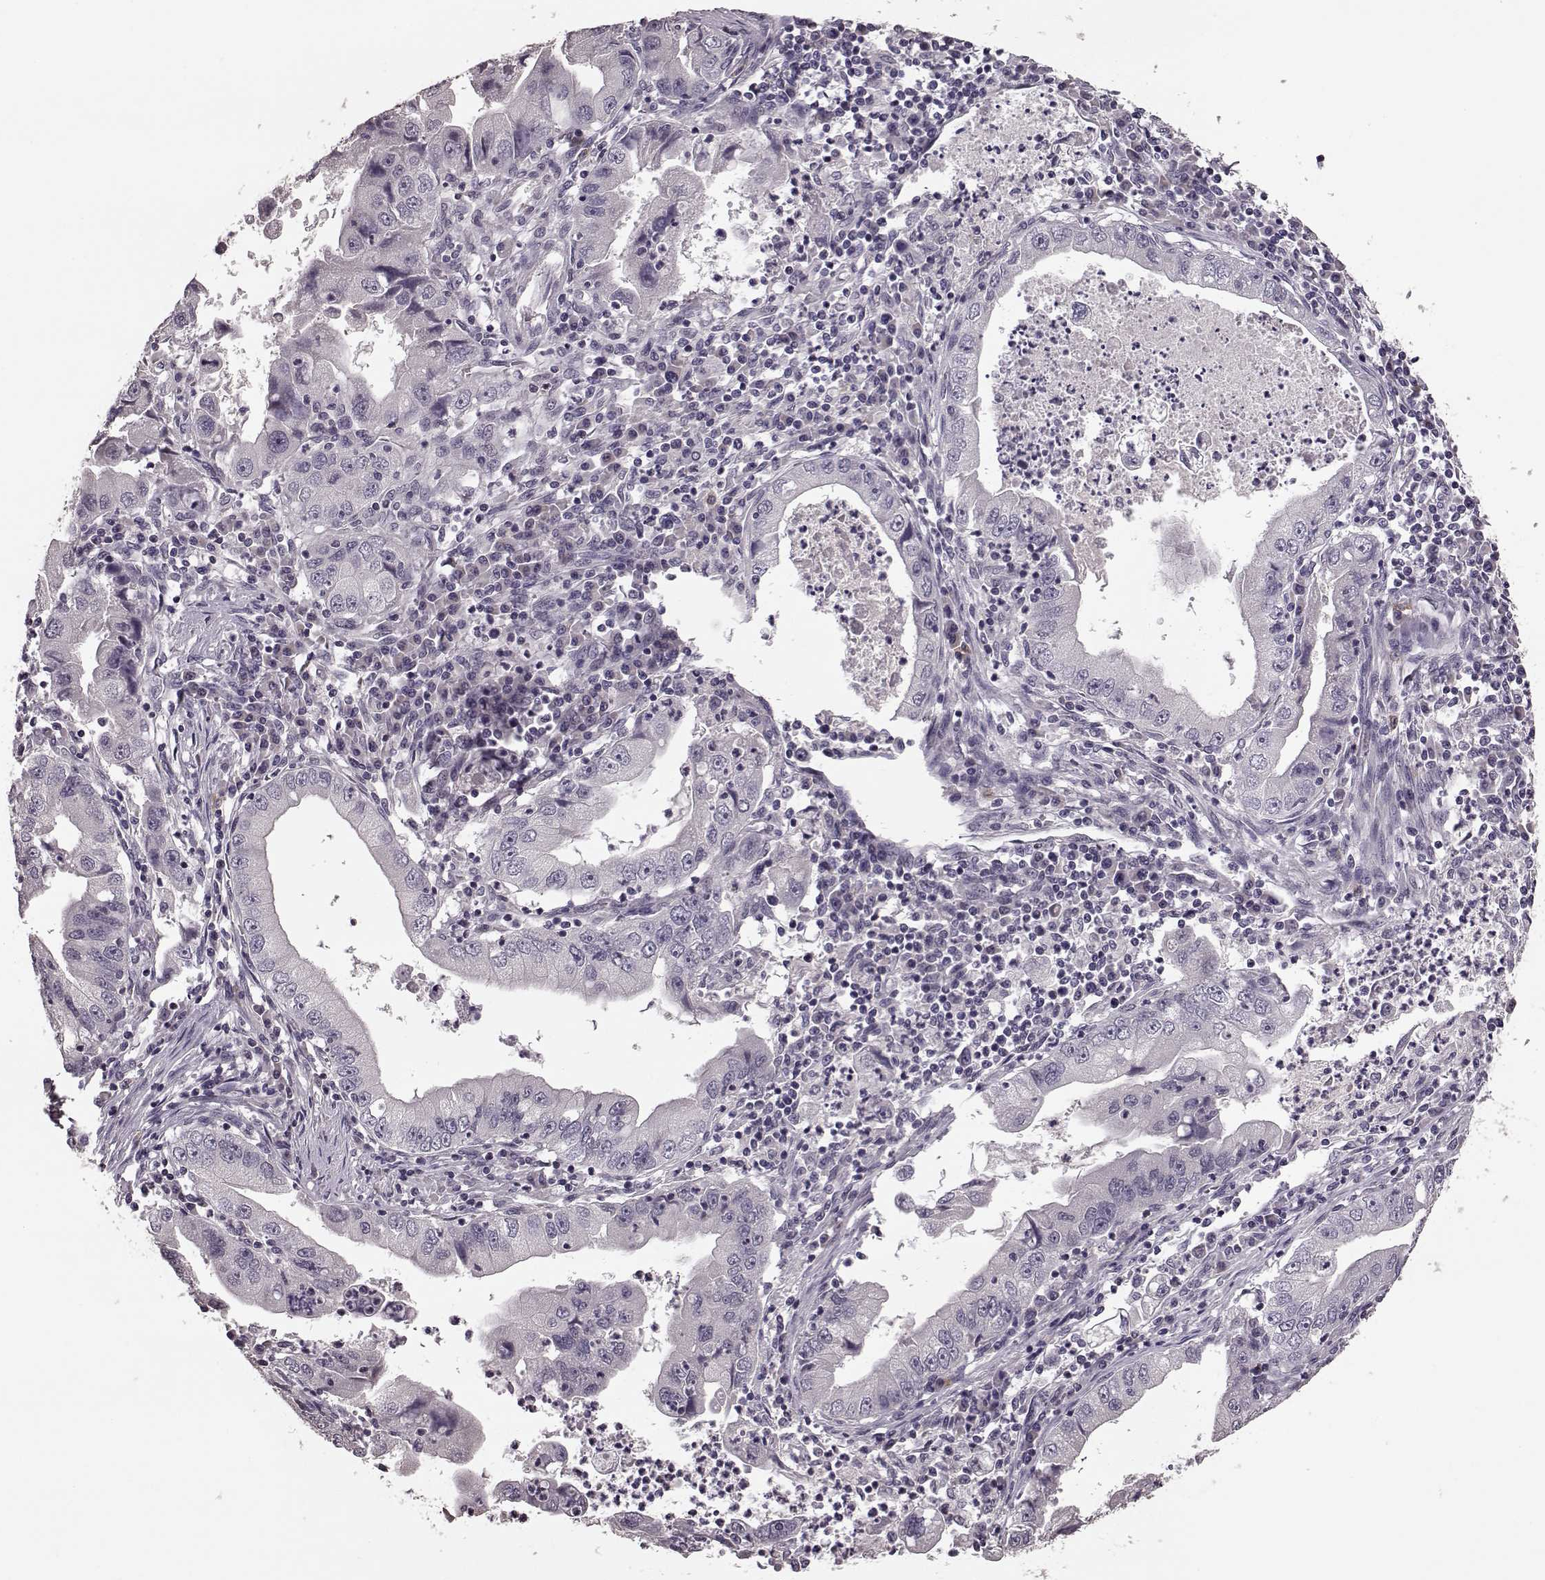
{"staining": {"intensity": "negative", "quantity": "none", "location": "none"}, "tissue": "stomach cancer", "cell_type": "Tumor cells", "image_type": "cancer", "snomed": [{"axis": "morphology", "description": "Adenocarcinoma, NOS"}, {"axis": "topography", "description": "Stomach"}], "caption": "Immunohistochemistry (IHC) photomicrograph of human stomach cancer (adenocarcinoma) stained for a protein (brown), which displays no expression in tumor cells.", "gene": "SLC52A3", "patient": {"sex": "male", "age": 76}}